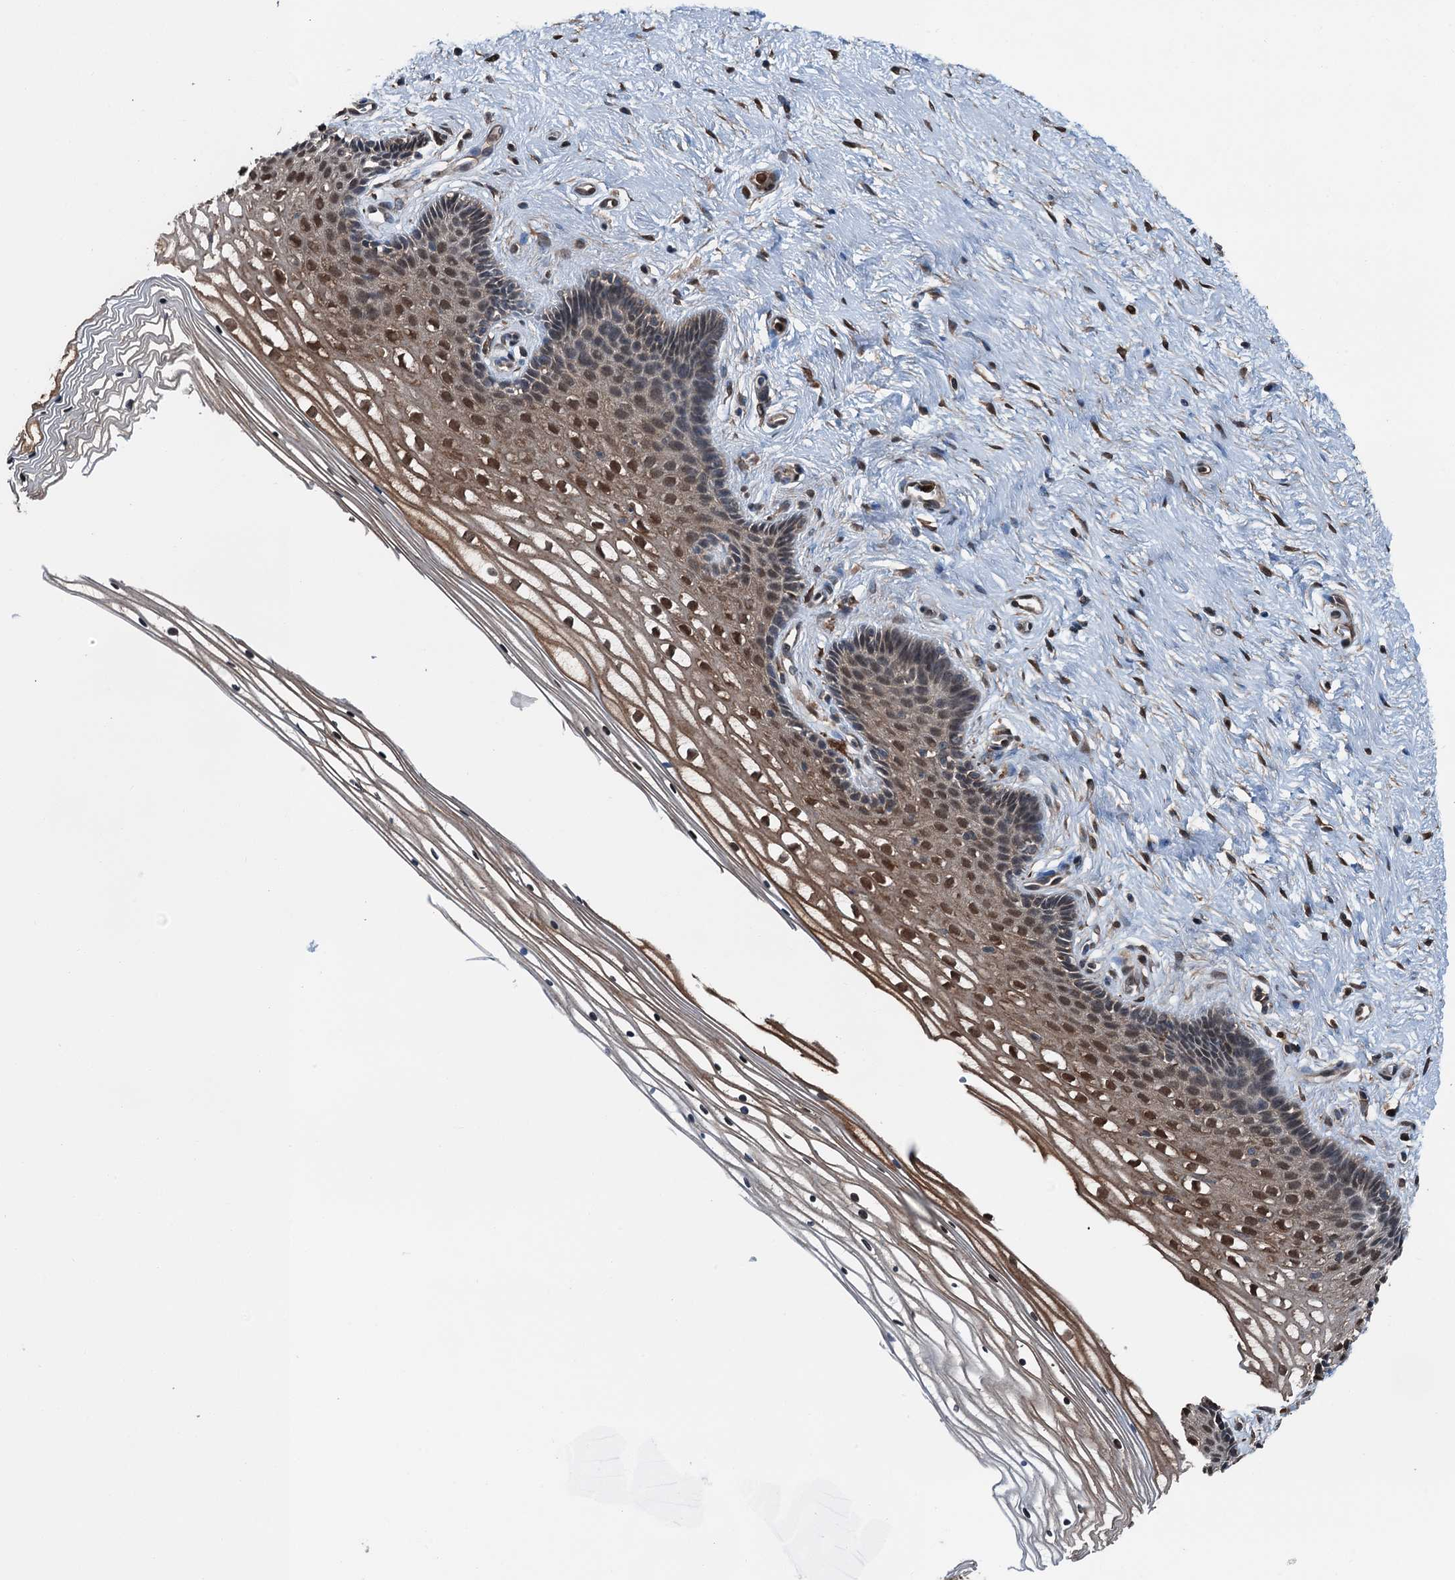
{"staining": {"intensity": "weak", "quantity": "25%-75%", "location": "cytoplasmic/membranous,nuclear"}, "tissue": "cervix", "cell_type": "Glandular cells", "image_type": "normal", "snomed": [{"axis": "morphology", "description": "Normal tissue, NOS"}, {"axis": "topography", "description": "Cervix"}], "caption": "IHC staining of unremarkable cervix, which reveals low levels of weak cytoplasmic/membranous,nuclear positivity in about 25%-75% of glandular cells indicating weak cytoplasmic/membranous,nuclear protein positivity. The staining was performed using DAB (3,3'-diaminobenzidine) (brown) for protein detection and nuclei were counterstained in hematoxylin (blue).", "gene": "RNH1", "patient": {"sex": "female", "age": 33}}